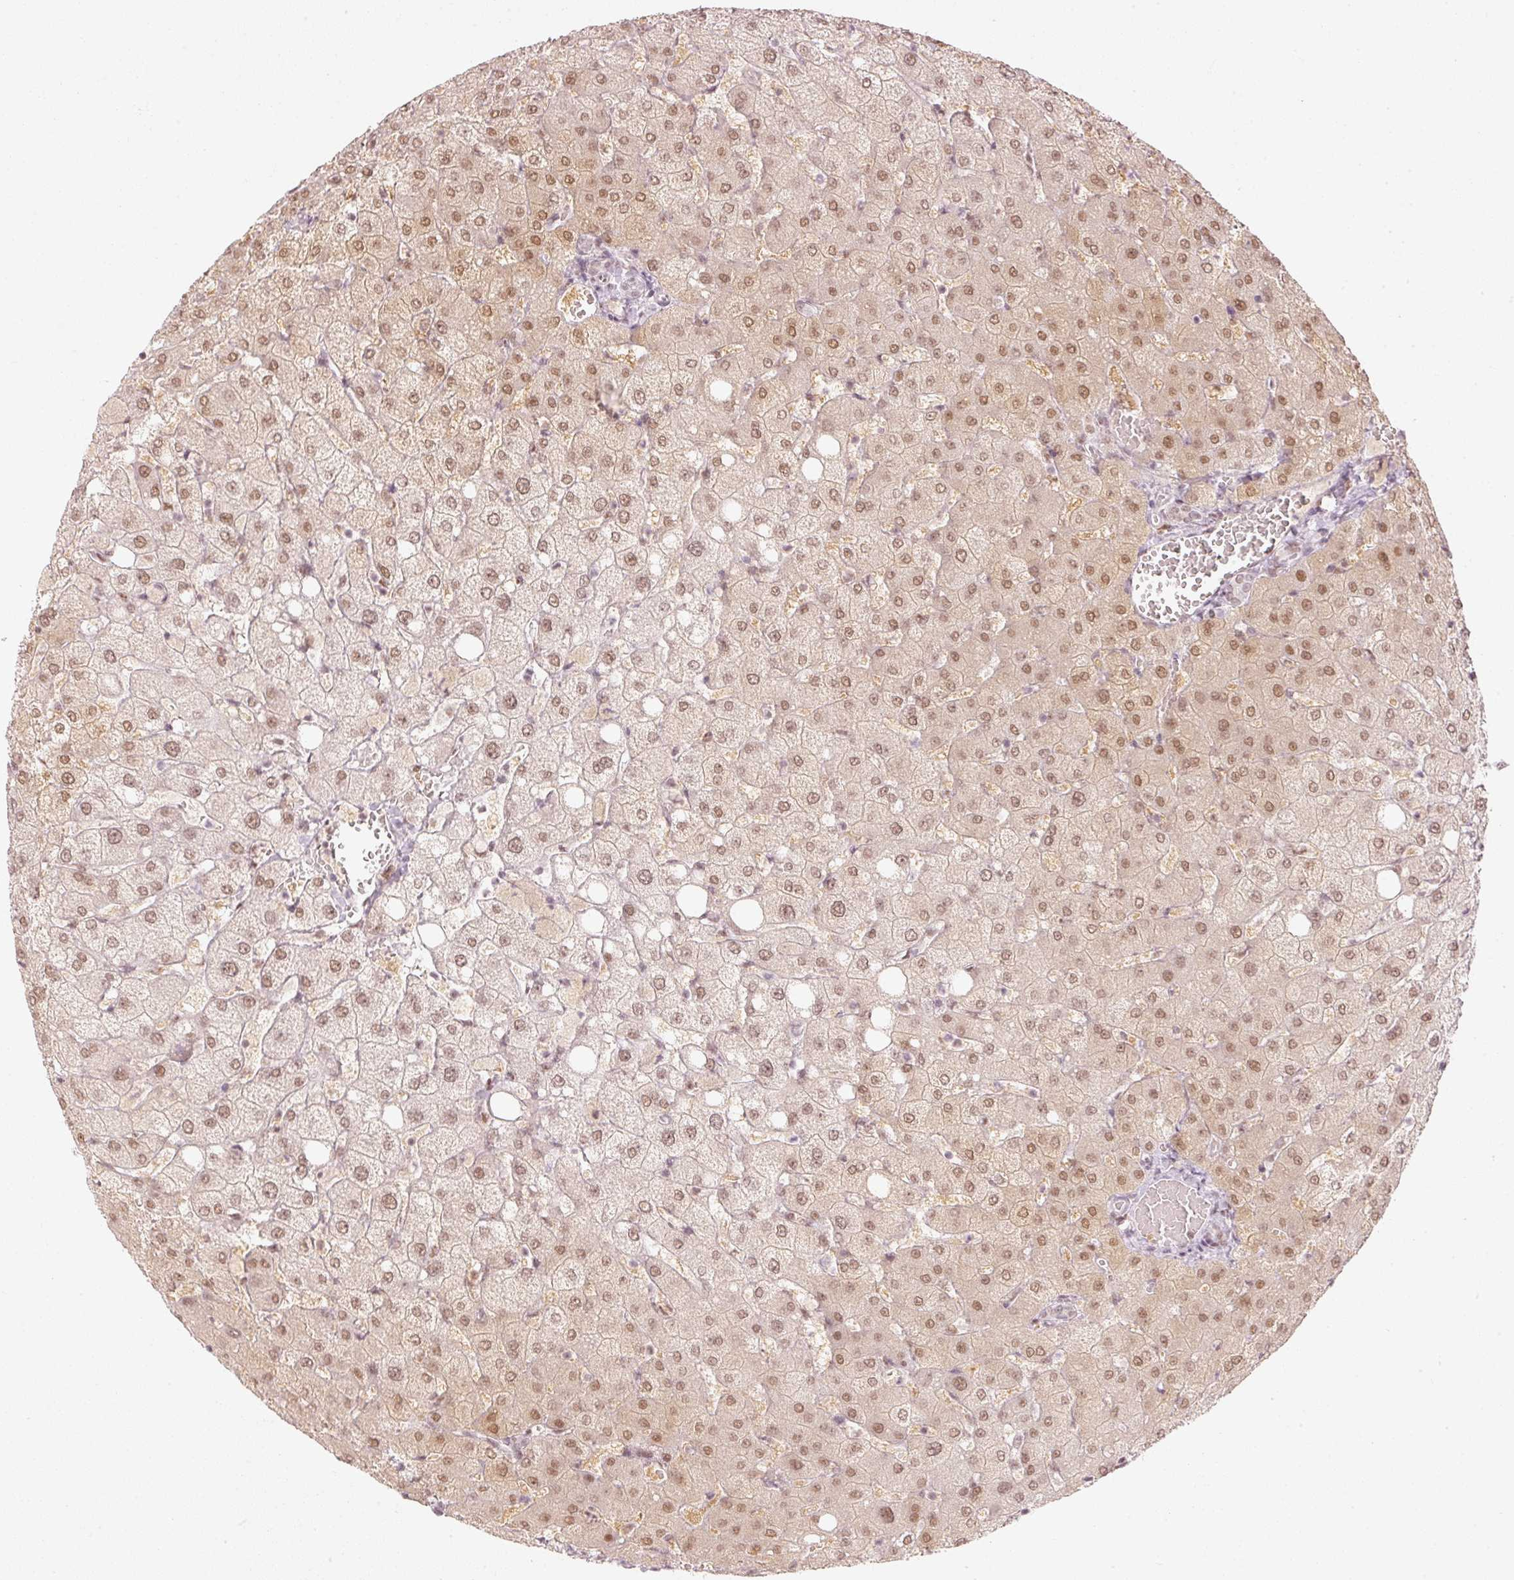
{"staining": {"intensity": "weak", "quantity": ">75%", "location": "nuclear"}, "tissue": "liver", "cell_type": "Cholangiocytes", "image_type": "normal", "snomed": [{"axis": "morphology", "description": "Normal tissue, NOS"}, {"axis": "topography", "description": "Liver"}], "caption": "About >75% of cholangiocytes in normal liver exhibit weak nuclear protein positivity as visualized by brown immunohistochemical staining.", "gene": "PPP1R10", "patient": {"sex": "female", "age": 54}}